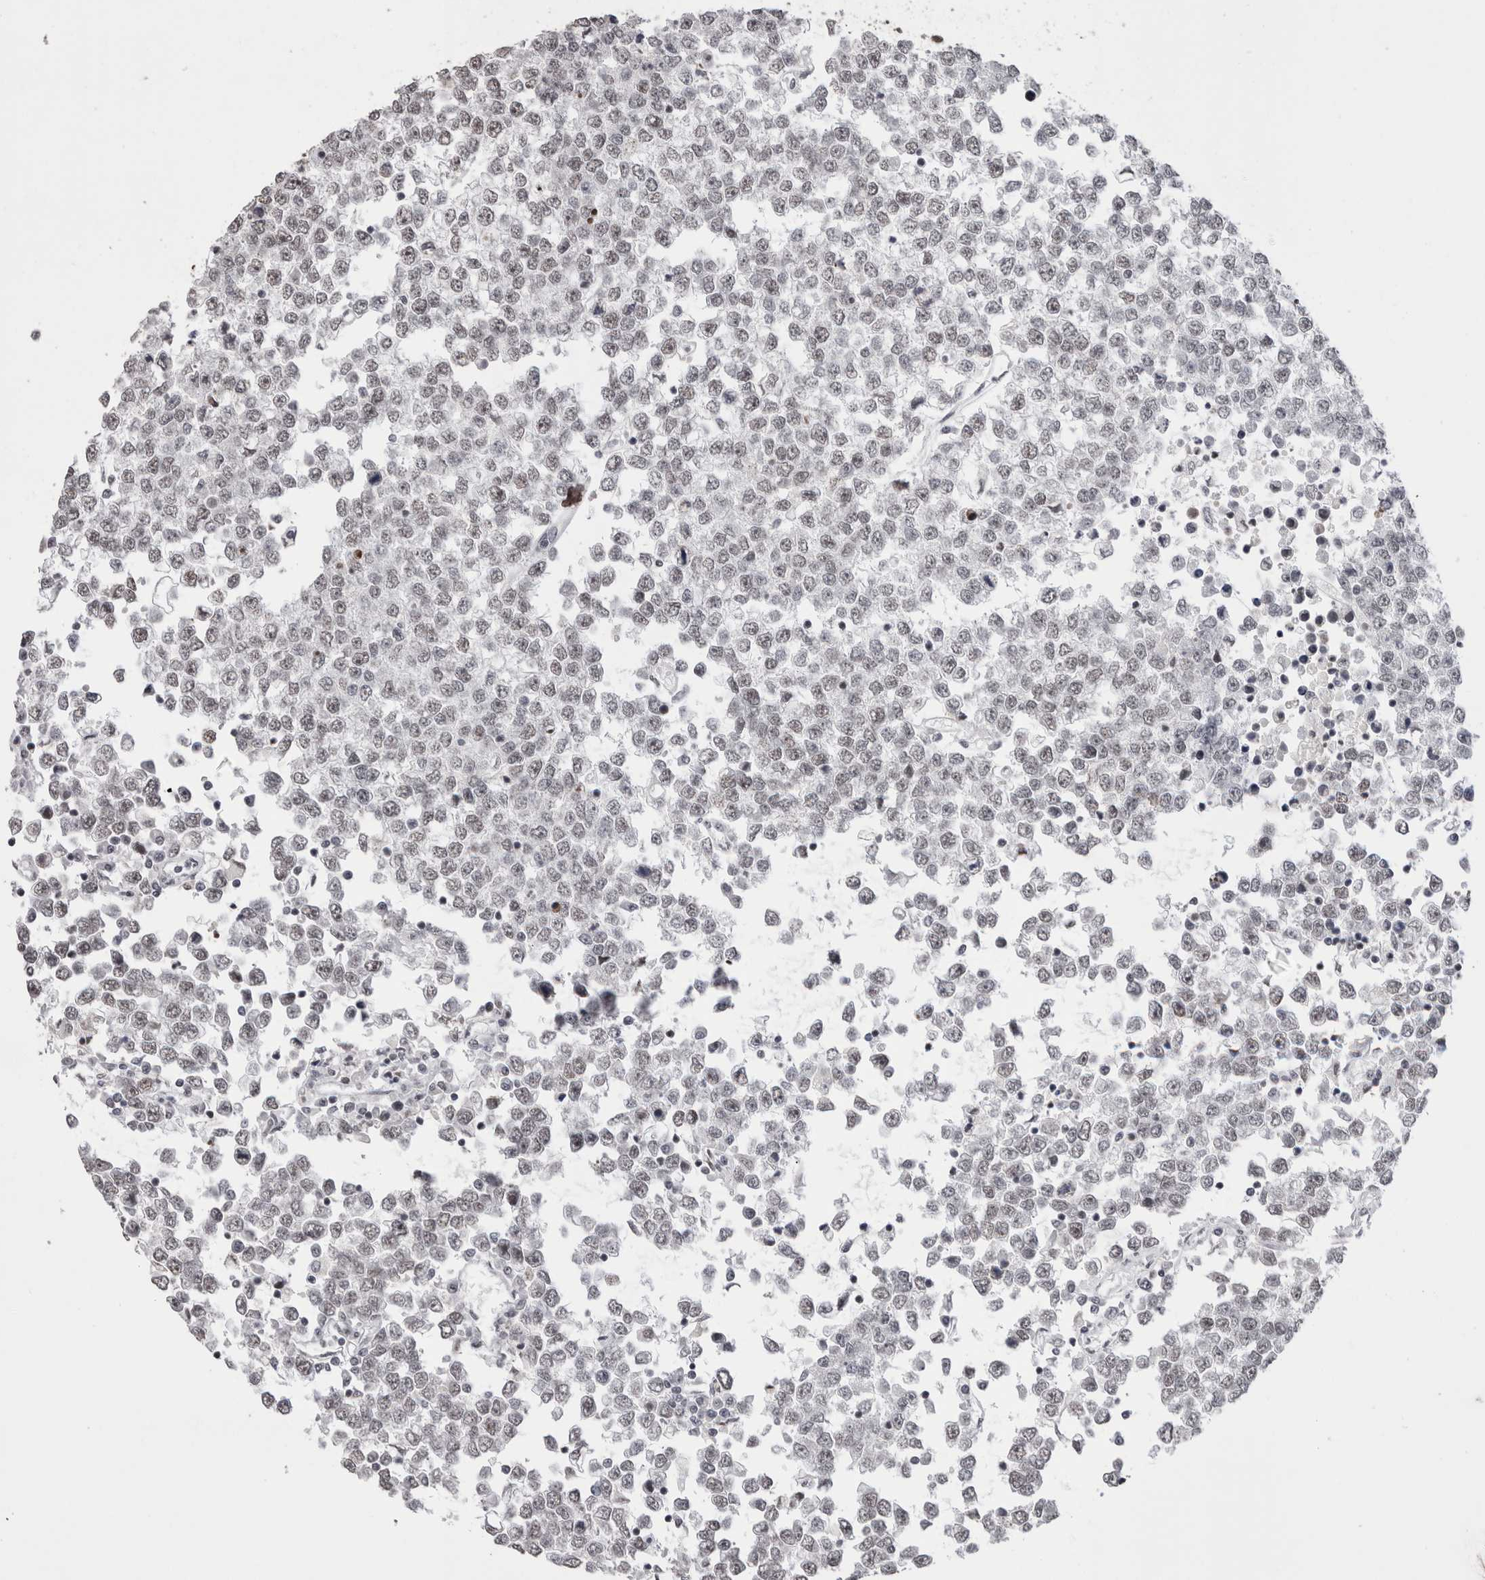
{"staining": {"intensity": "weak", "quantity": "<25%", "location": "nuclear"}, "tissue": "testis cancer", "cell_type": "Tumor cells", "image_type": "cancer", "snomed": [{"axis": "morphology", "description": "Seminoma, NOS"}, {"axis": "topography", "description": "Testis"}], "caption": "Immunohistochemistry (IHC) image of testis cancer stained for a protein (brown), which reveals no expression in tumor cells.", "gene": "SMC1A", "patient": {"sex": "male", "age": 65}}